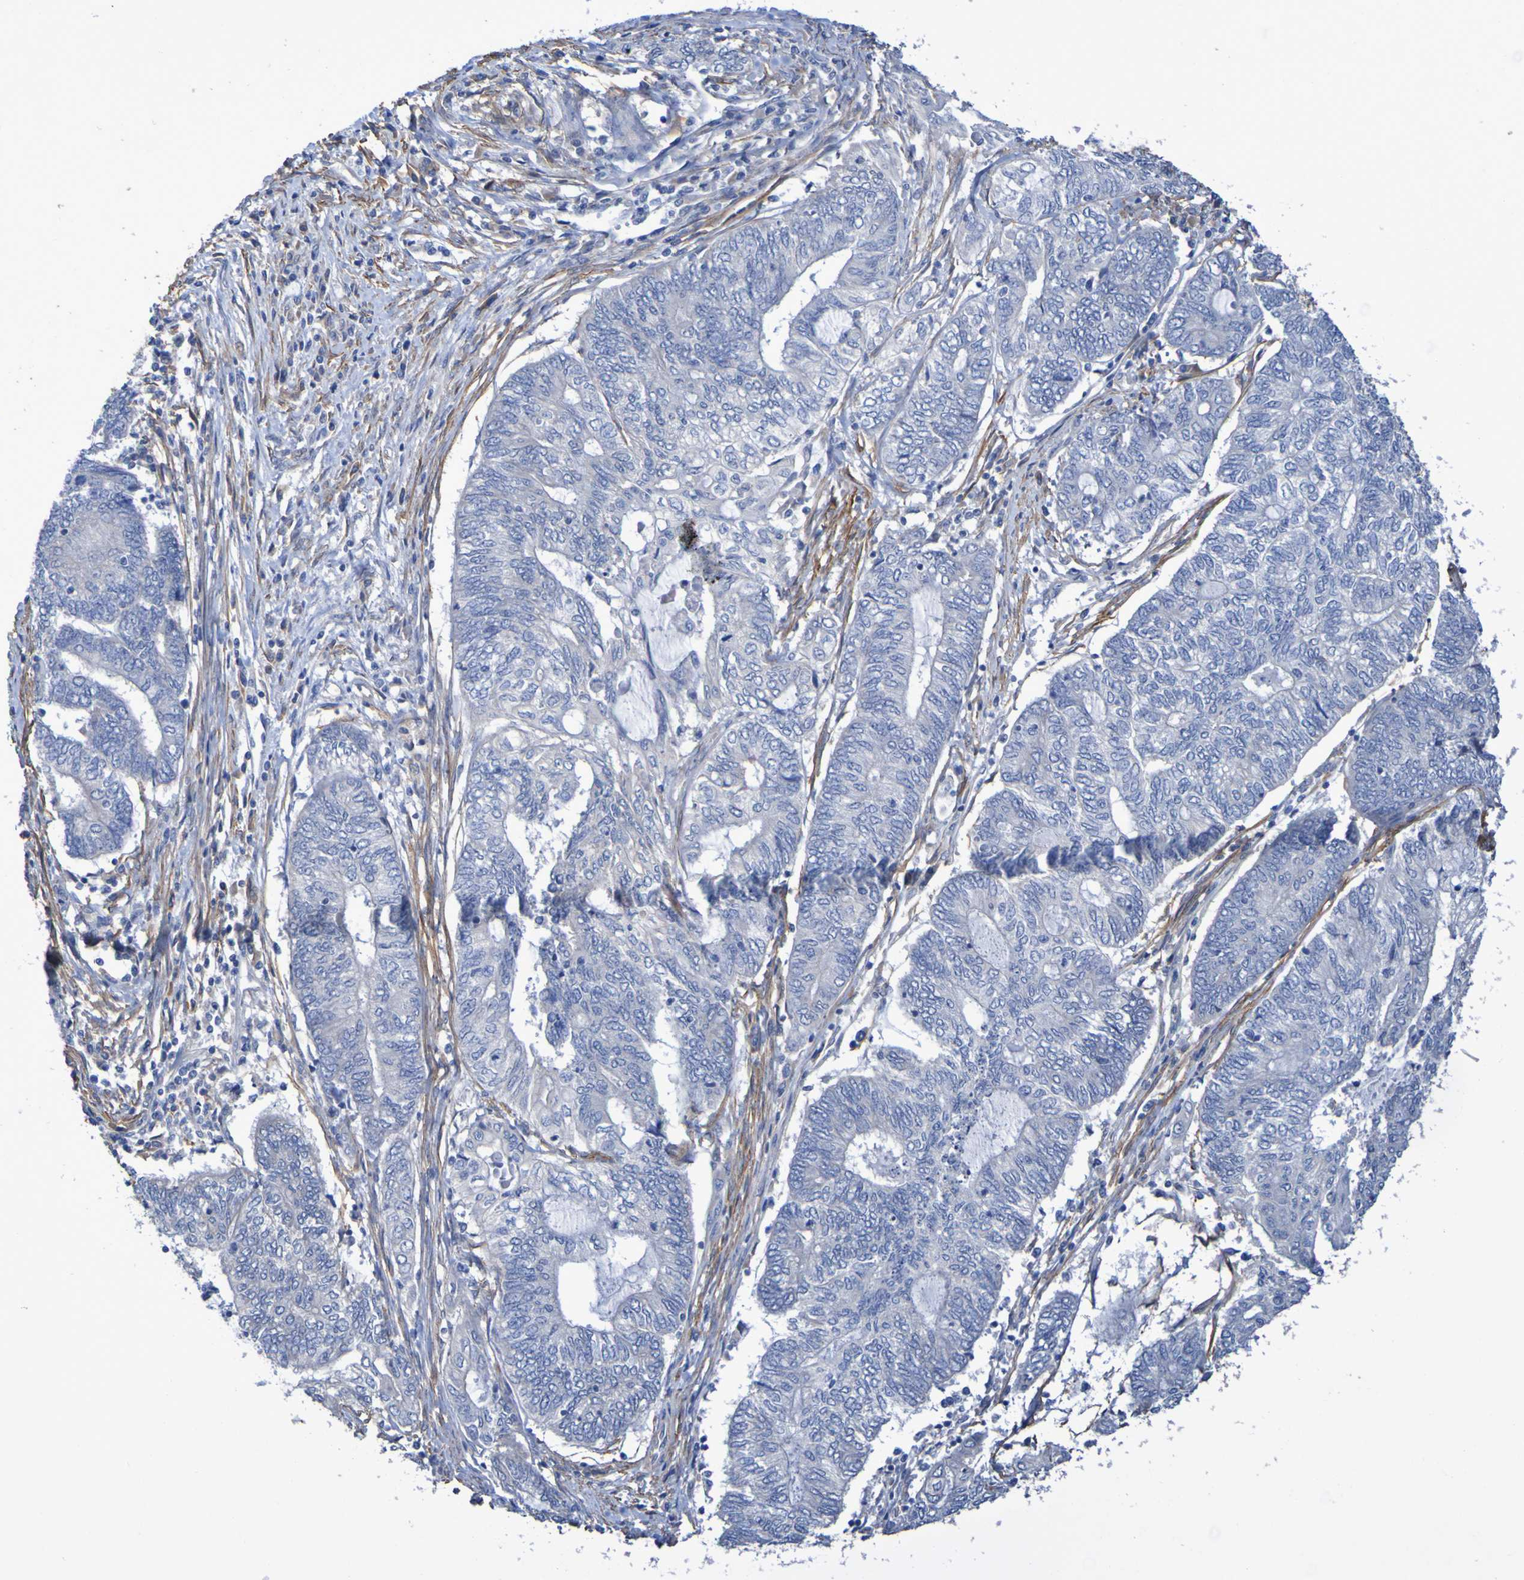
{"staining": {"intensity": "negative", "quantity": "none", "location": "none"}, "tissue": "endometrial cancer", "cell_type": "Tumor cells", "image_type": "cancer", "snomed": [{"axis": "morphology", "description": "Adenocarcinoma, NOS"}, {"axis": "topography", "description": "Uterus"}, {"axis": "topography", "description": "Endometrium"}], "caption": "Human endometrial cancer (adenocarcinoma) stained for a protein using immunohistochemistry reveals no positivity in tumor cells.", "gene": "SRPRB", "patient": {"sex": "female", "age": 70}}